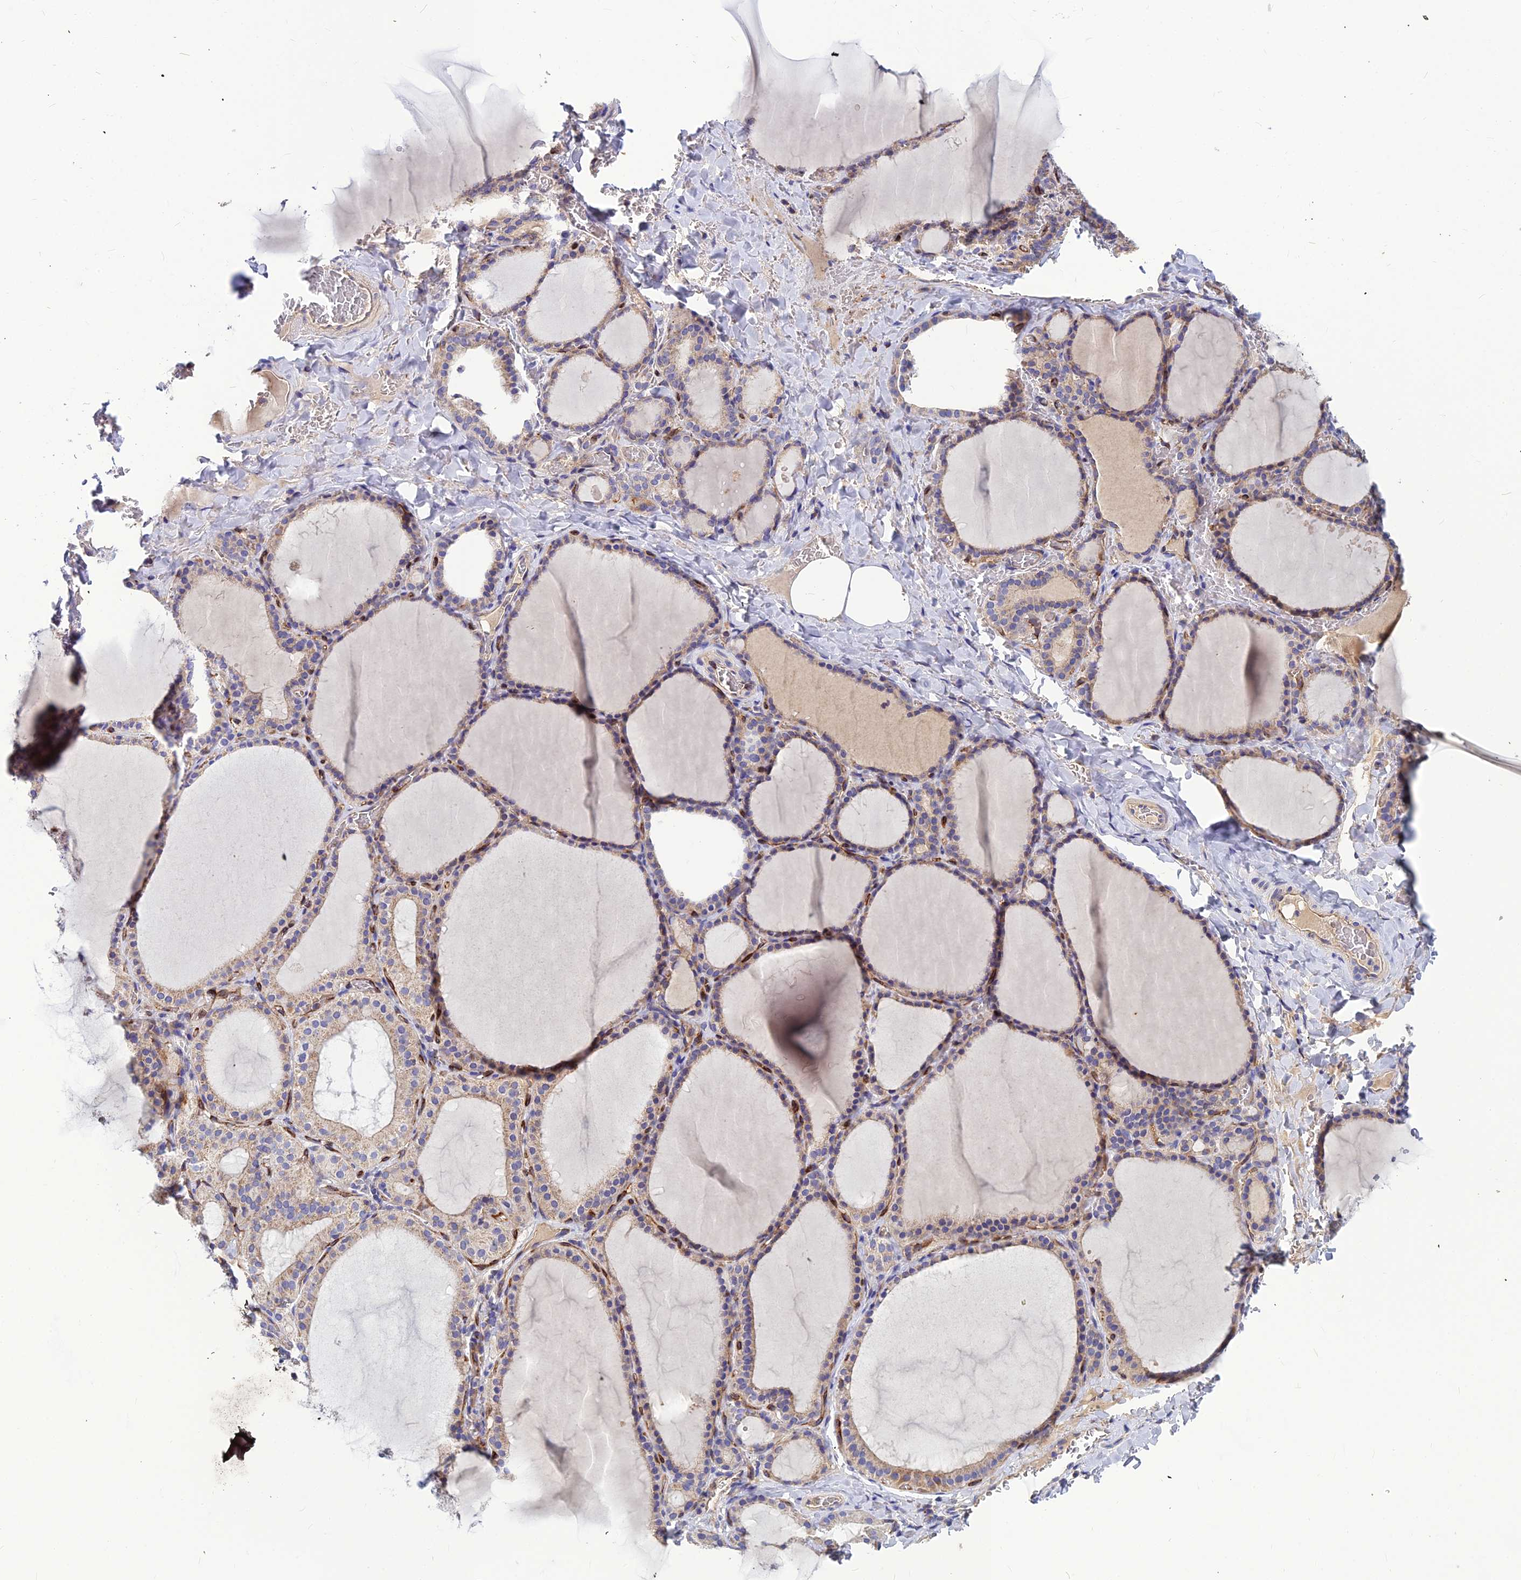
{"staining": {"intensity": "weak", "quantity": "<25%", "location": "cytoplasmic/membranous"}, "tissue": "thyroid gland", "cell_type": "Glandular cells", "image_type": "normal", "snomed": [{"axis": "morphology", "description": "Normal tissue, NOS"}, {"axis": "topography", "description": "Thyroid gland"}], "caption": "This photomicrograph is of benign thyroid gland stained with immunohistochemistry (IHC) to label a protein in brown with the nuclei are counter-stained blue. There is no positivity in glandular cells. Nuclei are stained in blue.", "gene": "ASPHD1", "patient": {"sex": "female", "age": 39}}